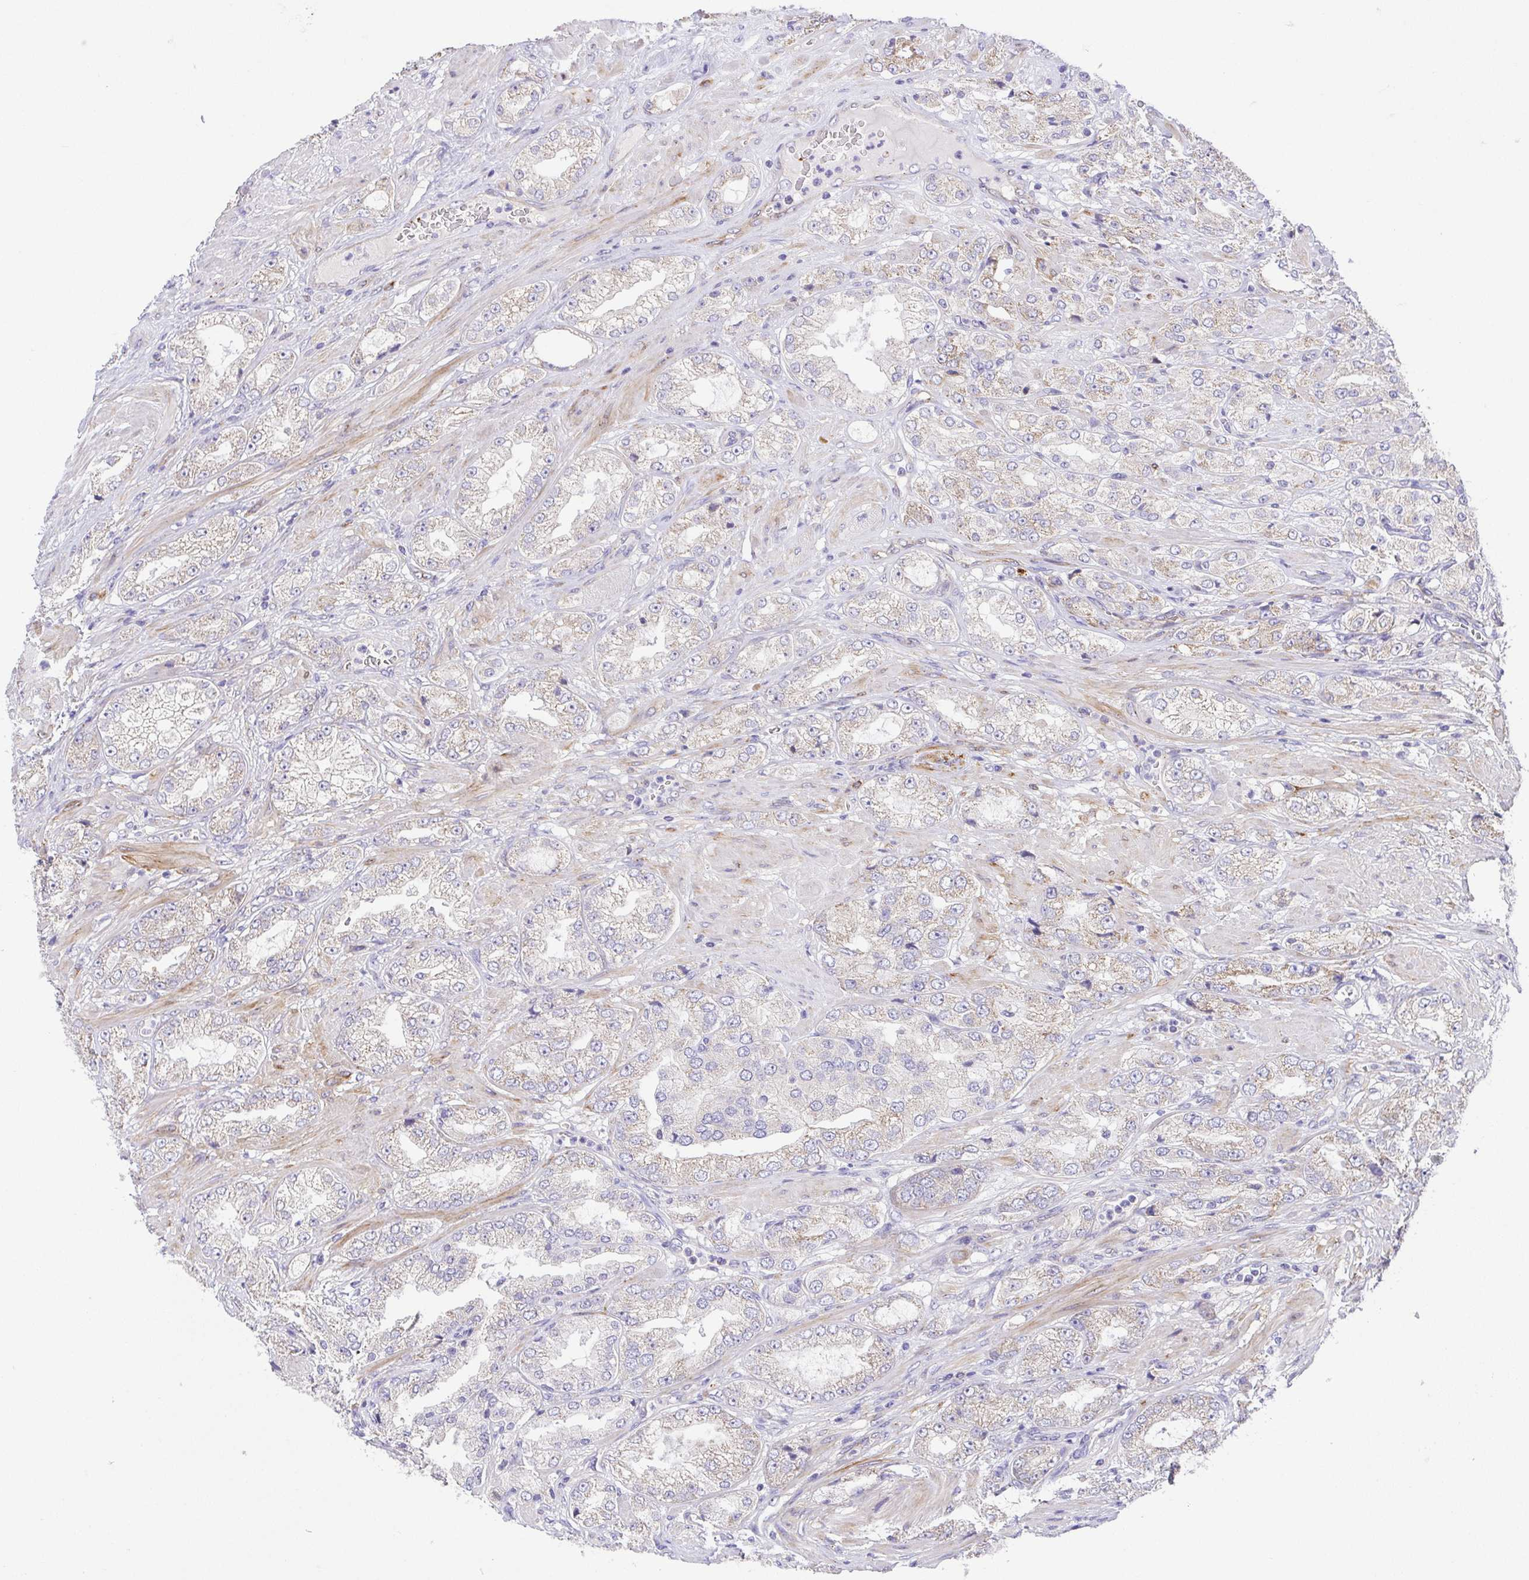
{"staining": {"intensity": "negative", "quantity": "none", "location": "none"}, "tissue": "prostate cancer", "cell_type": "Tumor cells", "image_type": "cancer", "snomed": [{"axis": "morphology", "description": "Adenocarcinoma, High grade"}, {"axis": "topography", "description": "Prostate"}], "caption": "Tumor cells show no significant positivity in high-grade adenocarcinoma (prostate).", "gene": "SLC13A1", "patient": {"sex": "male", "age": 68}}